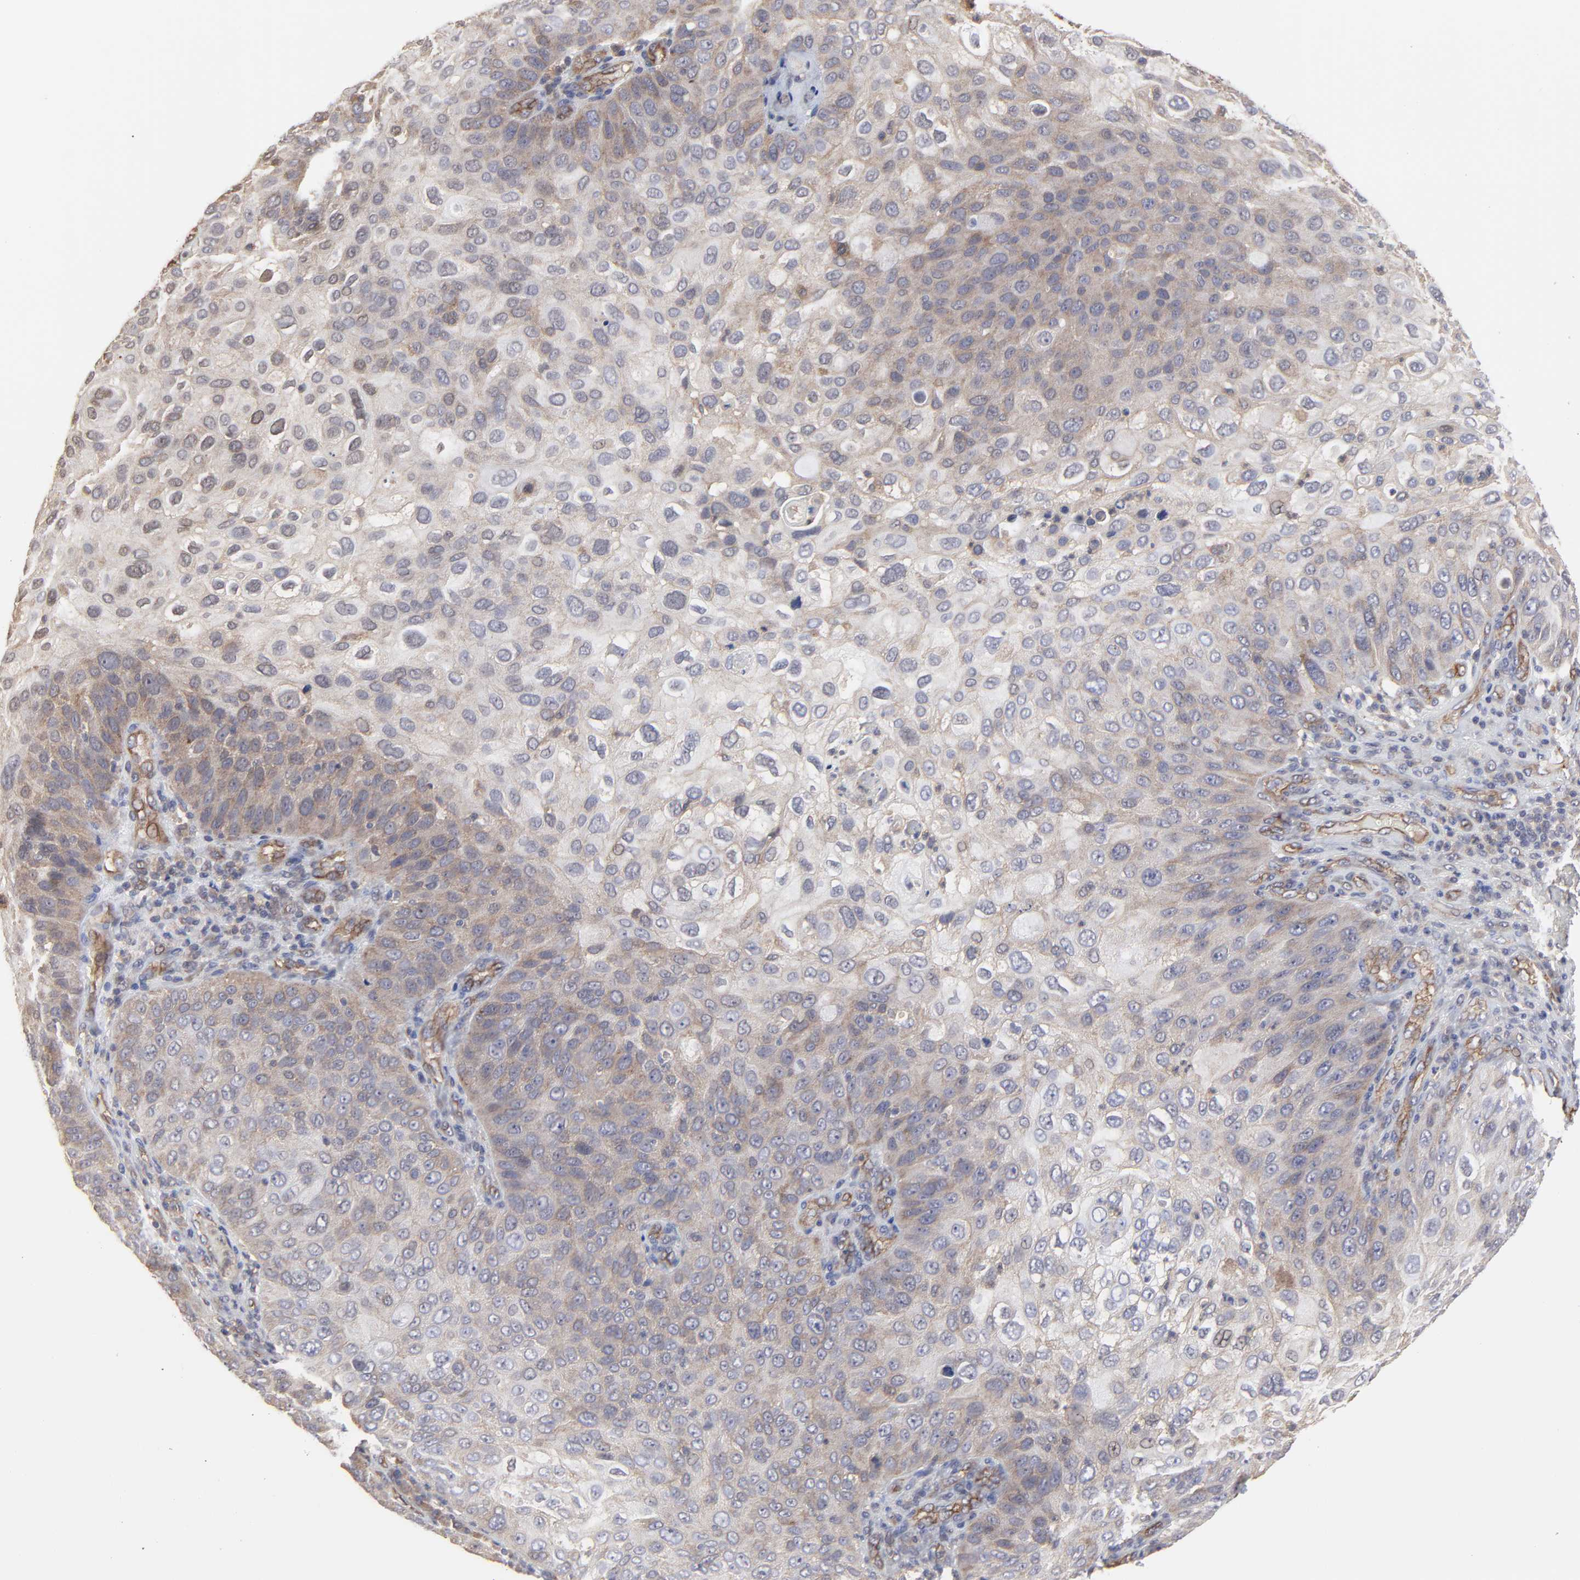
{"staining": {"intensity": "moderate", "quantity": ">75%", "location": "cytoplasmic/membranous"}, "tissue": "skin cancer", "cell_type": "Tumor cells", "image_type": "cancer", "snomed": [{"axis": "morphology", "description": "Squamous cell carcinoma, NOS"}, {"axis": "topography", "description": "Skin"}], "caption": "Human skin cancer (squamous cell carcinoma) stained with a protein marker reveals moderate staining in tumor cells.", "gene": "ARMT1", "patient": {"sex": "male", "age": 87}}